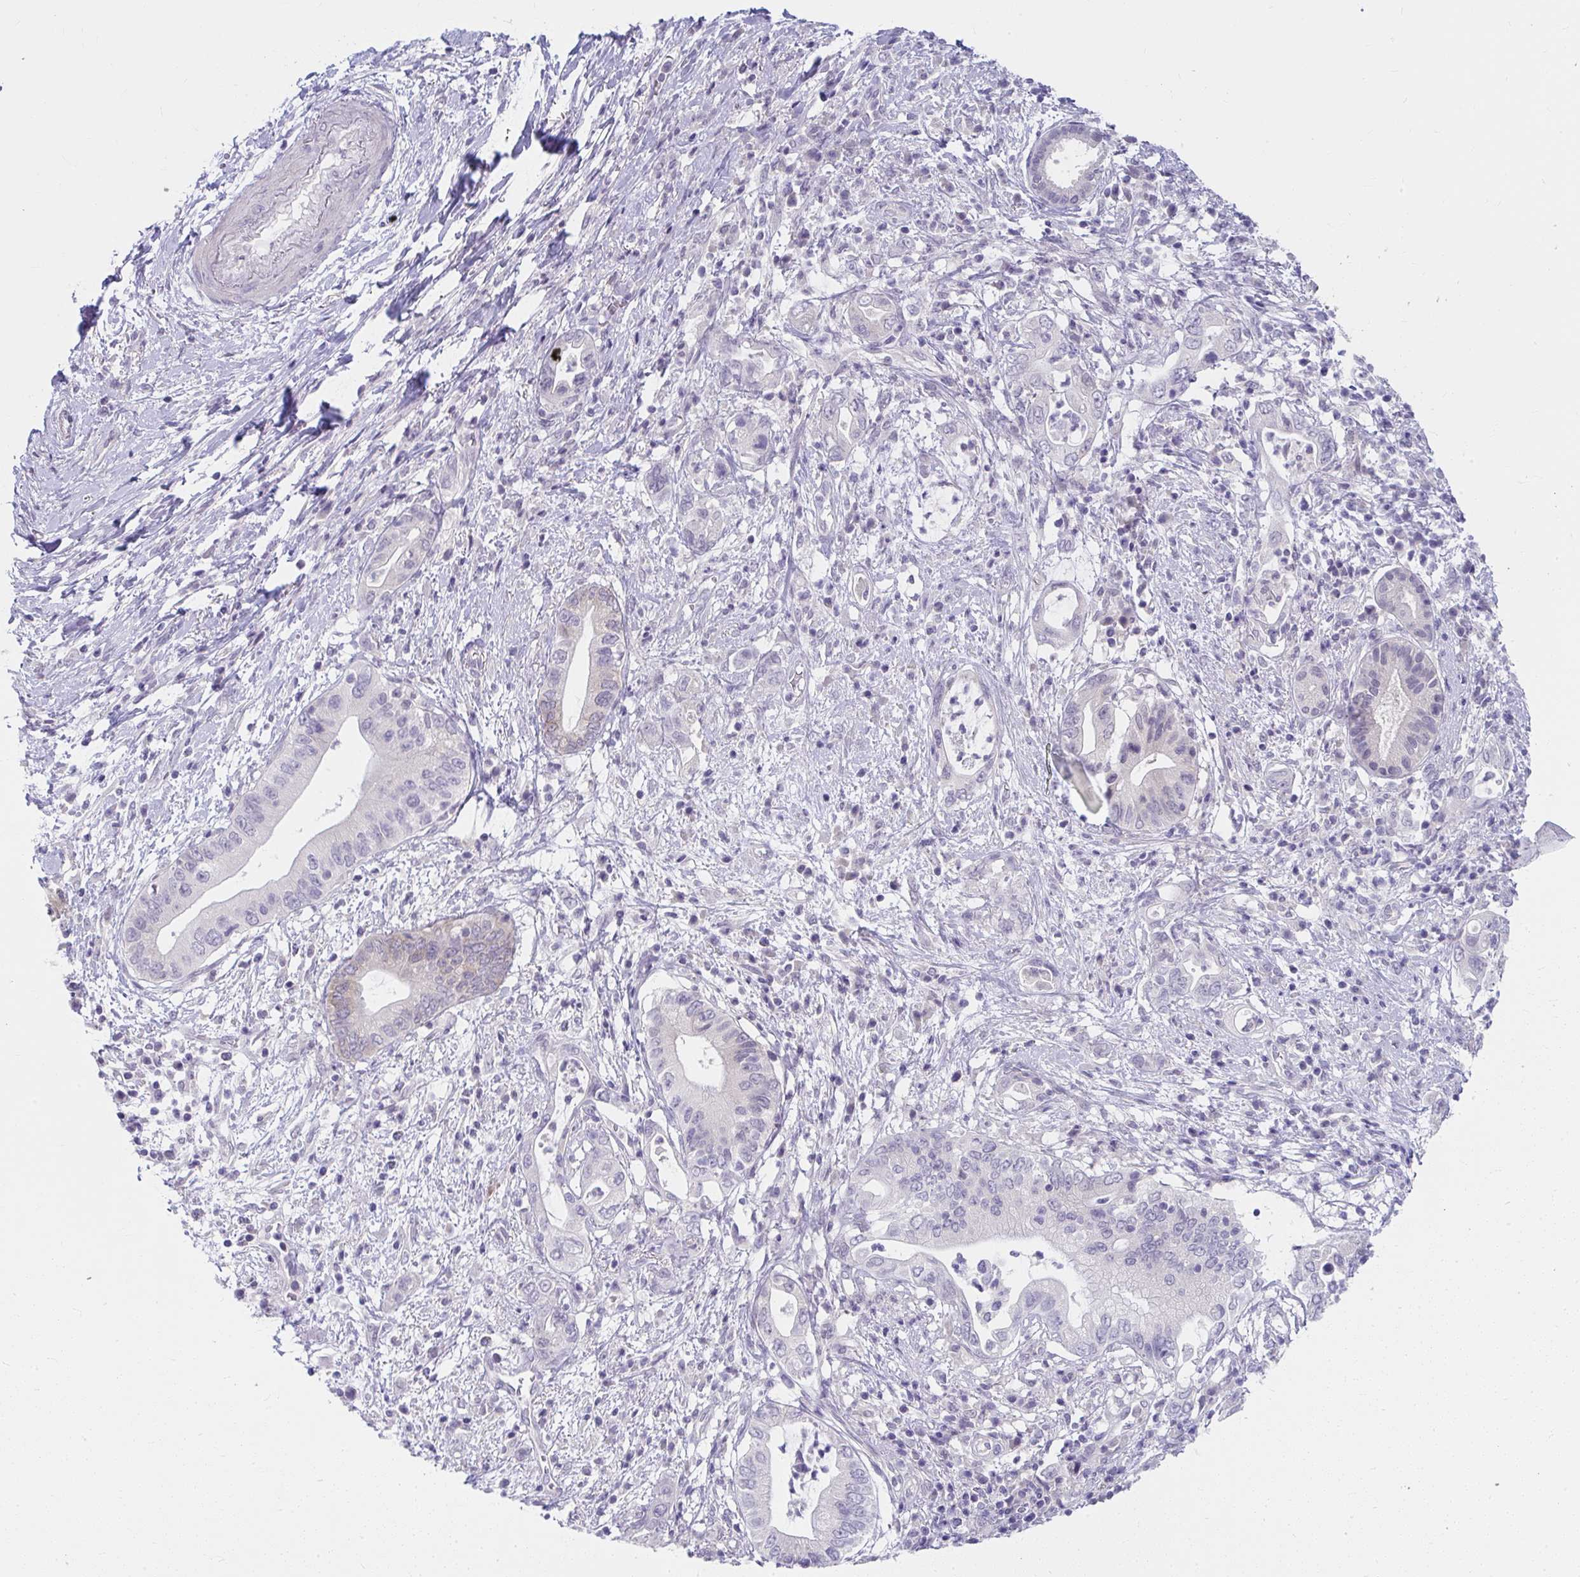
{"staining": {"intensity": "negative", "quantity": "none", "location": "none"}, "tissue": "pancreatic cancer", "cell_type": "Tumor cells", "image_type": "cancer", "snomed": [{"axis": "morphology", "description": "Adenocarcinoma, NOS"}, {"axis": "topography", "description": "Pancreas"}], "caption": "This is a histopathology image of immunohistochemistry staining of pancreatic adenocarcinoma, which shows no staining in tumor cells.", "gene": "UGT3A2", "patient": {"sex": "female", "age": 72}}